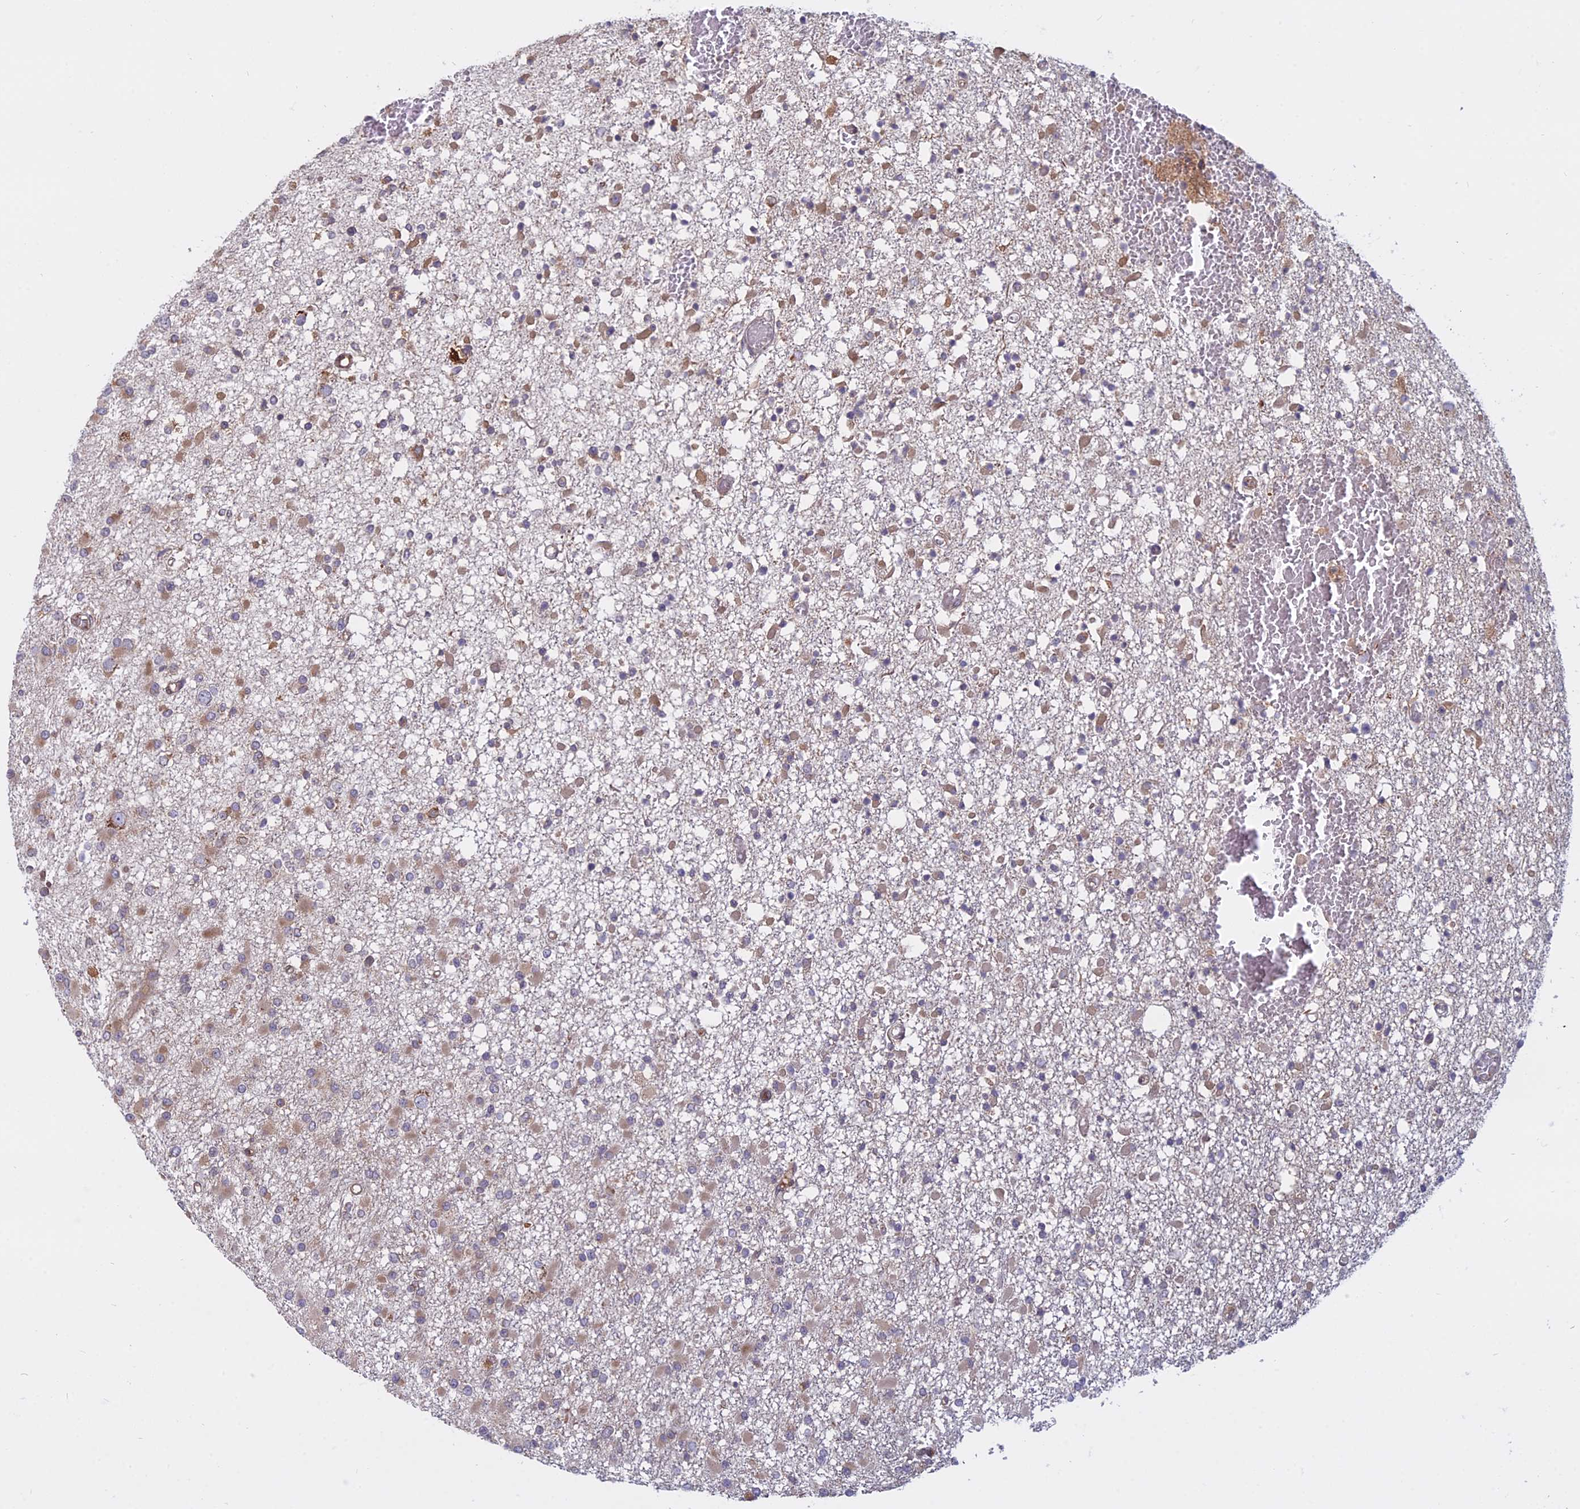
{"staining": {"intensity": "moderate", "quantity": "25%-75%", "location": "cytoplasmic/membranous"}, "tissue": "glioma", "cell_type": "Tumor cells", "image_type": "cancer", "snomed": [{"axis": "morphology", "description": "Glioma, malignant, Low grade"}, {"axis": "topography", "description": "Brain"}], "caption": "Immunohistochemical staining of human malignant glioma (low-grade) demonstrates moderate cytoplasmic/membranous protein staining in about 25%-75% of tumor cells.", "gene": "TMEM208", "patient": {"sex": "female", "age": 22}}